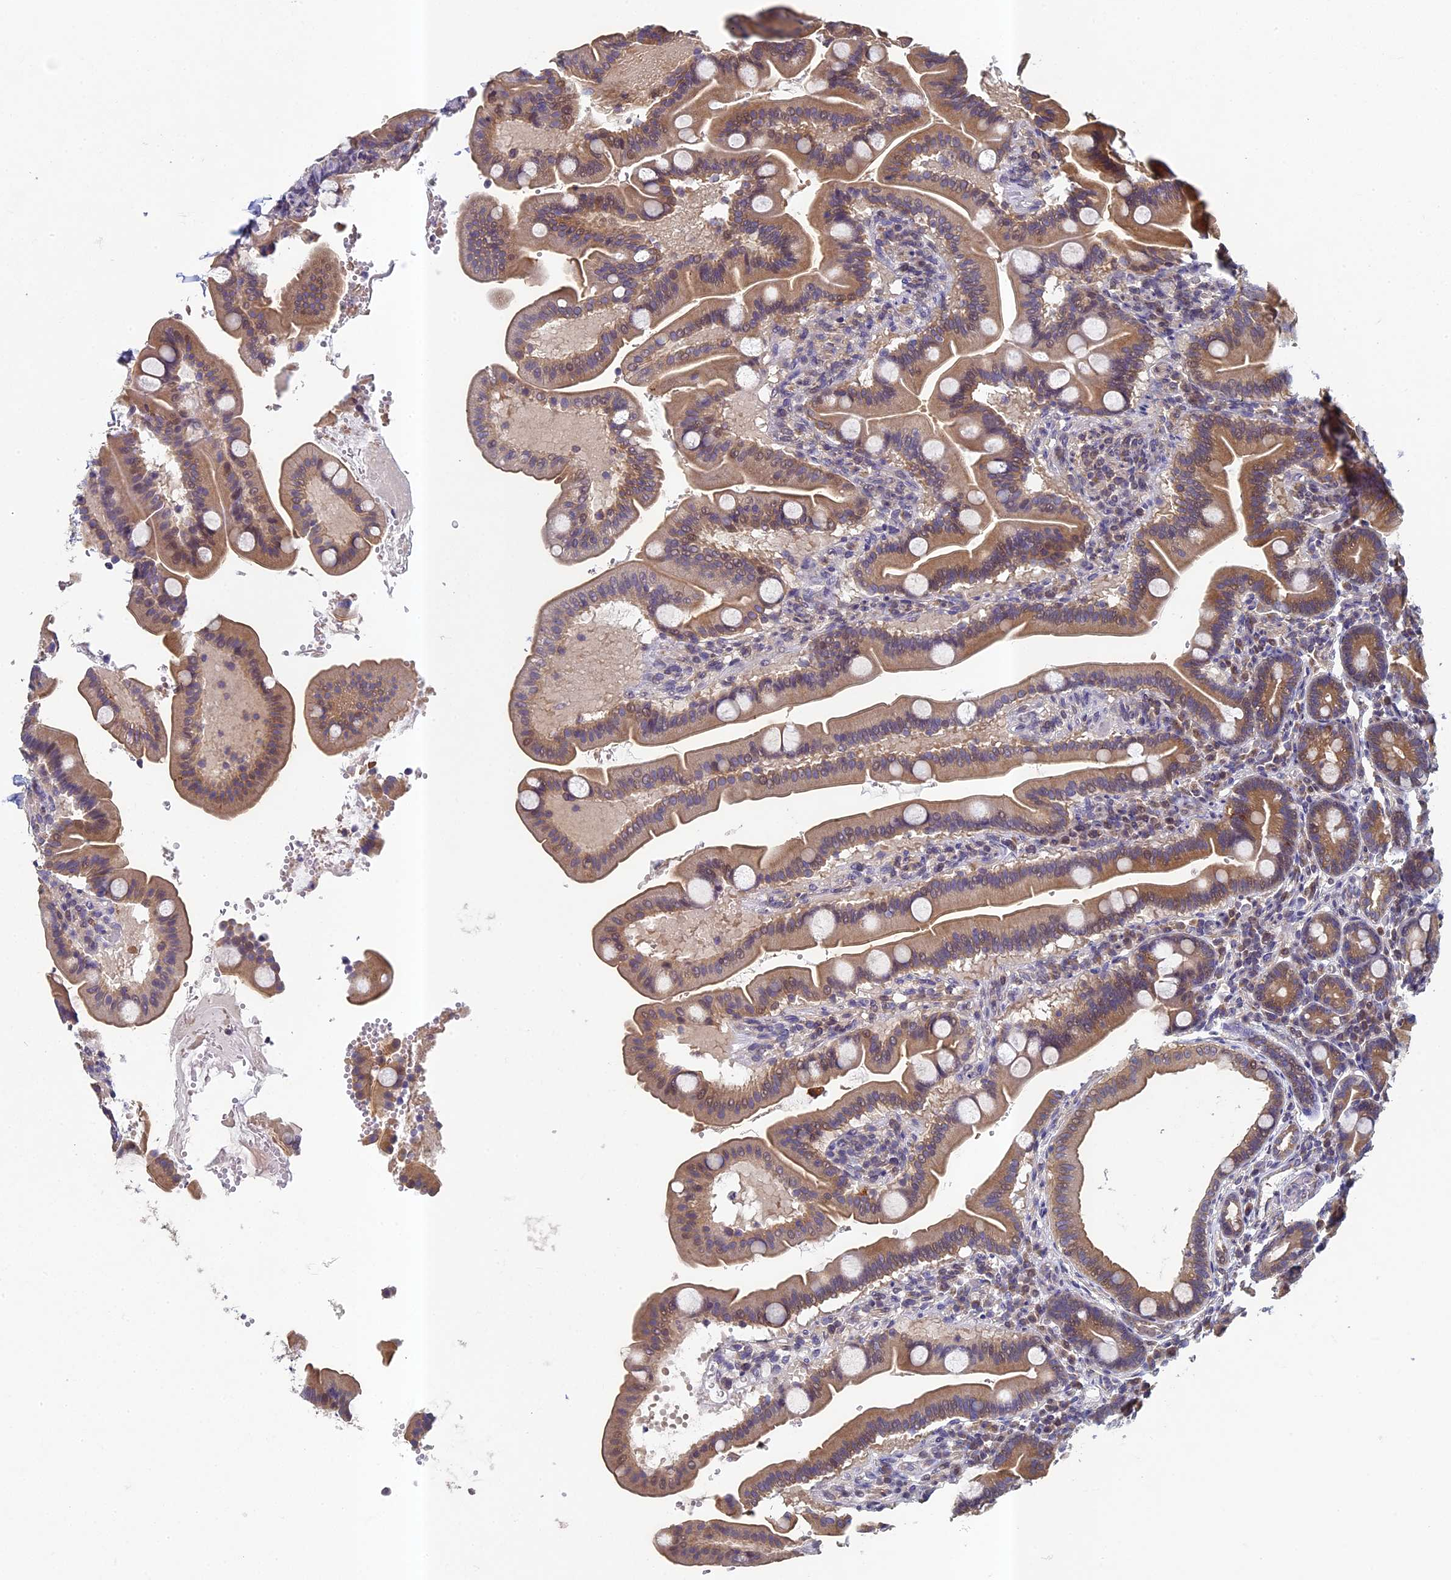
{"staining": {"intensity": "moderate", "quantity": ">75%", "location": "cytoplasmic/membranous"}, "tissue": "duodenum", "cell_type": "Glandular cells", "image_type": "normal", "snomed": [{"axis": "morphology", "description": "Normal tissue, NOS"}, {"axis": "topography", "description": "Duodenum"}], "caption": "Duodenum stained for a protein (brown) demonstrates moderate cytoplasmic/membranous positive positivity in approximately >75% of glandular cells.", "gene": "DIXDC1", "patient": {"sex": "male", "age": 54}}